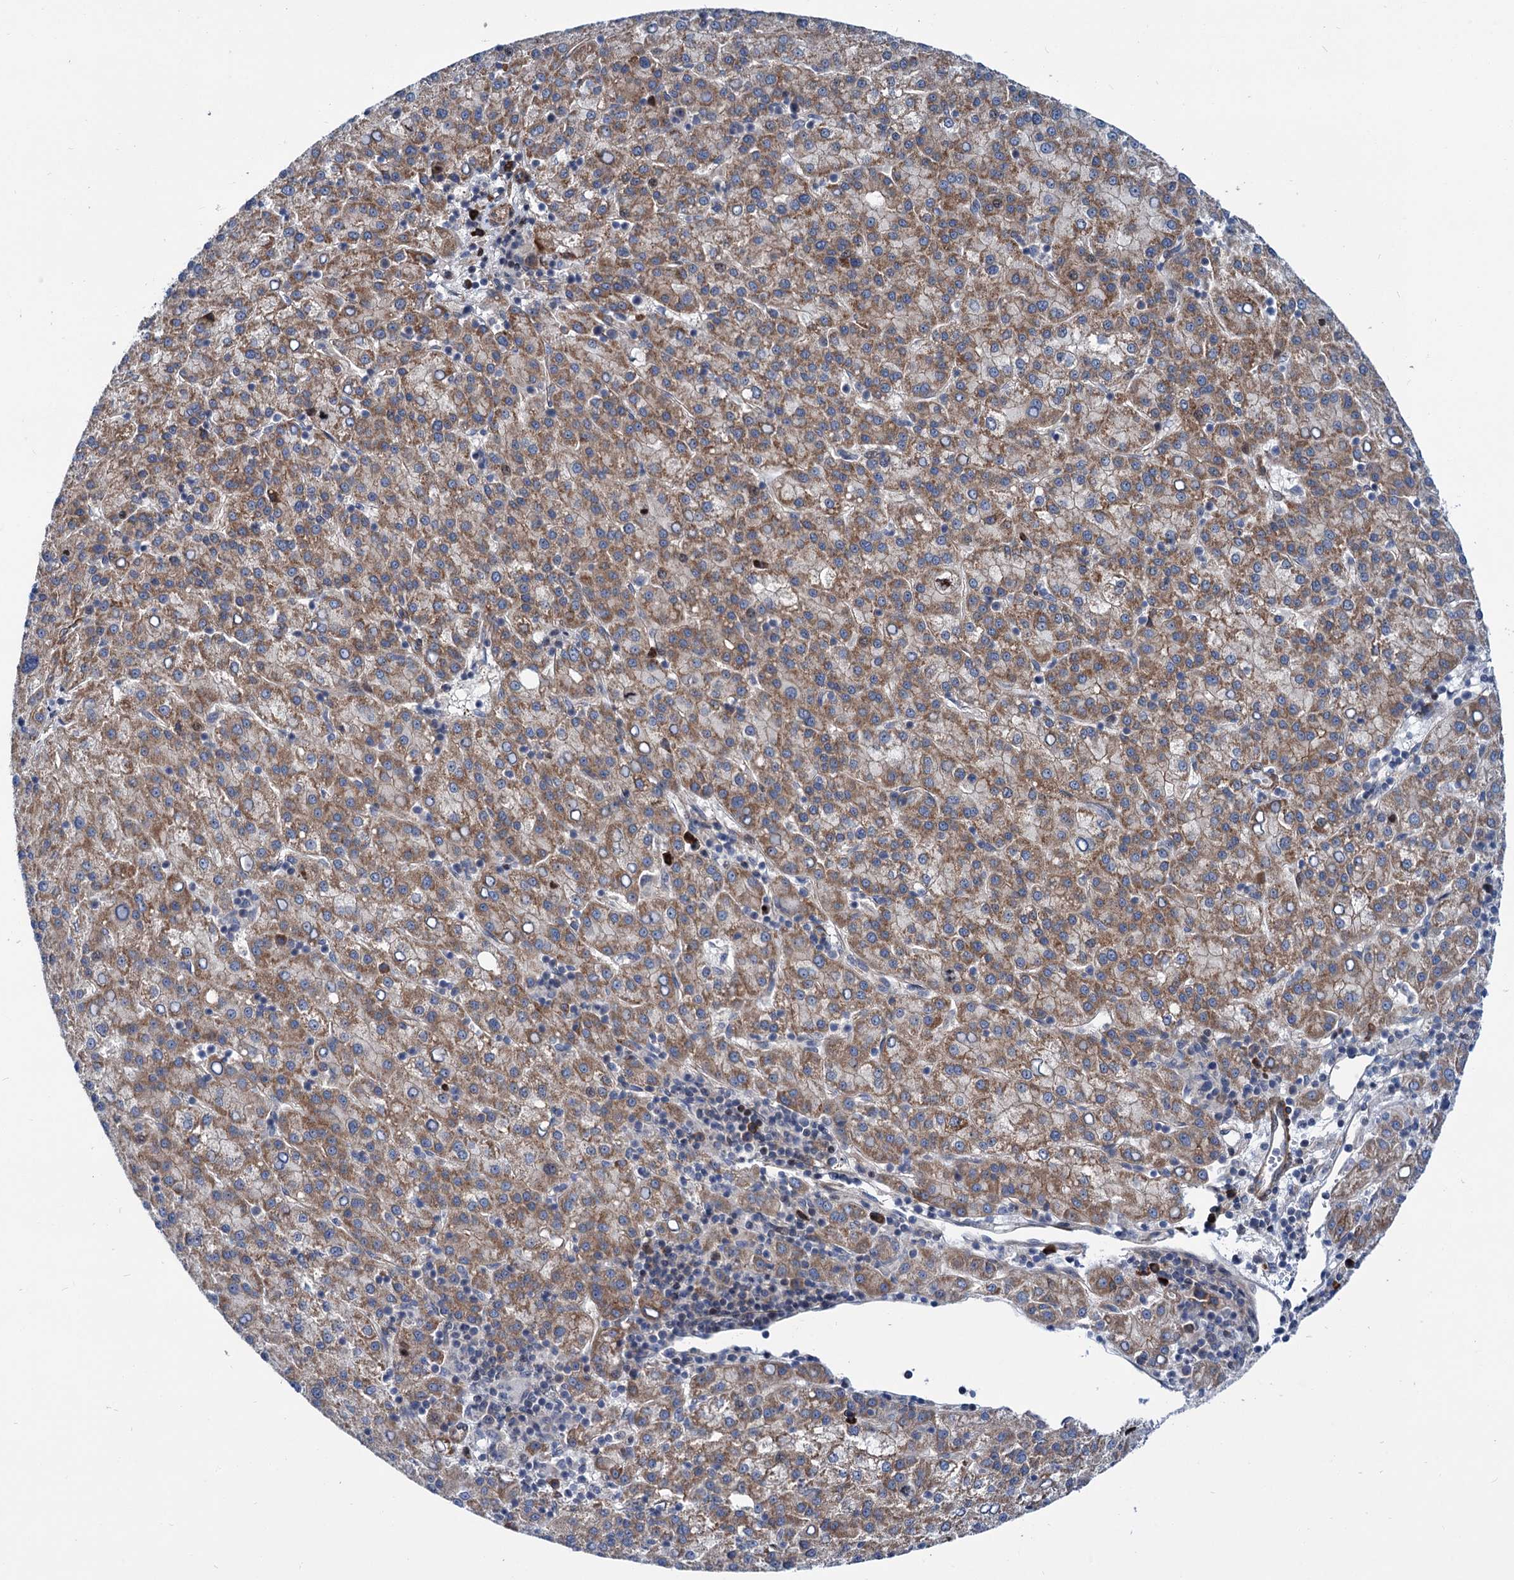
{"staining": {"intensity": "moderate", "quantity": ">75%", "location": "cytoplasmic/membranous"}, "tissue": "liver cancer", "cell_type": "Tumor cells", "image_type": "cancer", "snomed": [{"axis": "morphology", "description": "Carcinoma, Hepatocellular, NOS"}, {"axis": "topography", "description": "Liver"}], "caption": "Tumor cells demonstrate medium levels of moderate cytoplasmic/membranous expression in approximately >75% of cells in liver cancer.", "gene": "THAP9", "patient": {"sex": "female", "age": 58}}